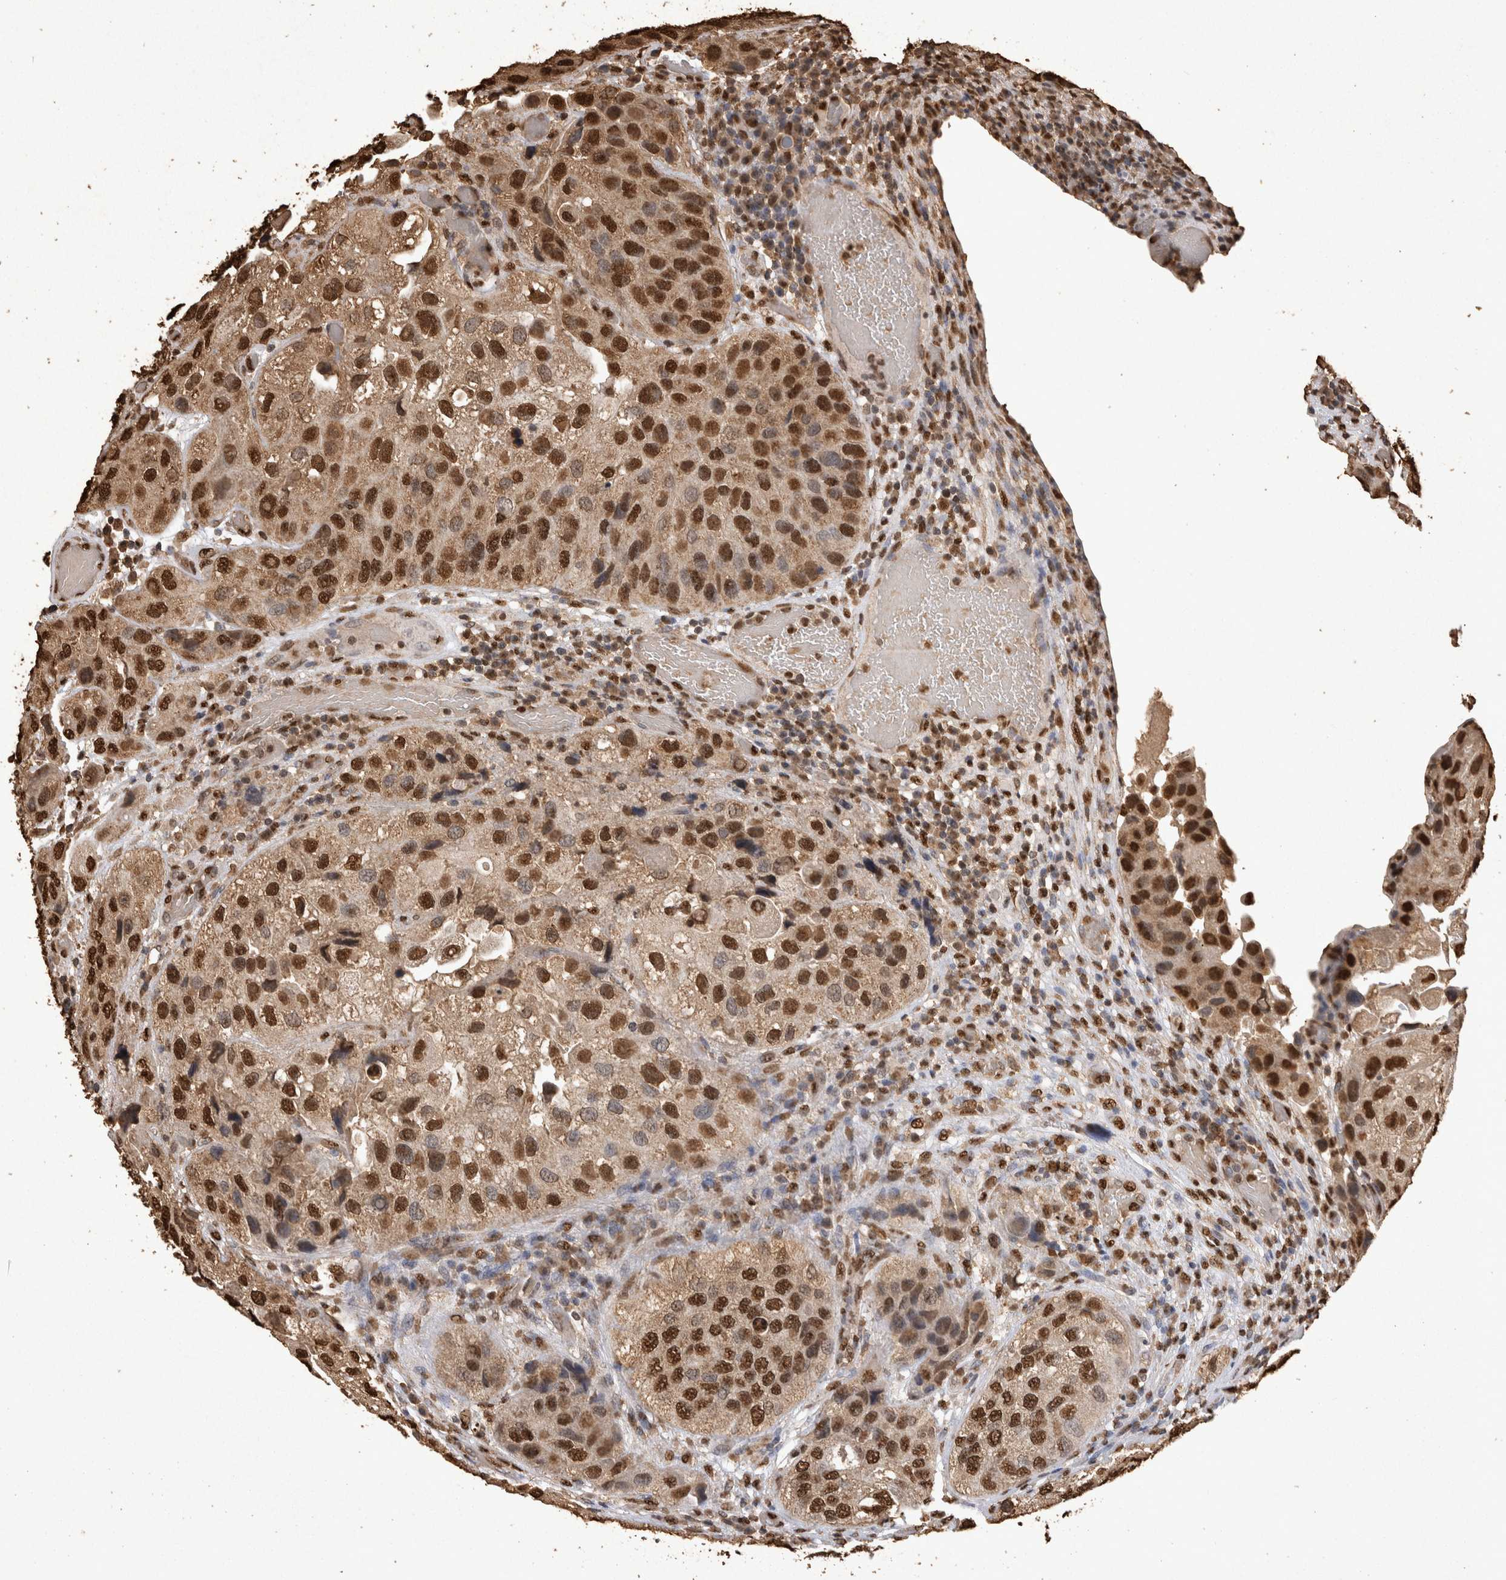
{"staining": {"intensity": "strong", "quantity": ">75%", "location": "nuclear"}, "tissue": "urothelial cancer", "cell_type": "Tumor cells", "image_type": "cancer", "snomed": [{"axis": "morphology", "description": "Urothelial carcinoma, High grade"}, {"axis": "topography", "description": "Urinary bladder"}], "caption": "Urothelial carcinoma (high-grade) stained with IHC exhibits strong nuclear positivity in about >75% of tumor cells. The staining is performed using DAB (3,3'-diaminobenzidine) brown chromogen to label protein expression. The nuclei are counter-stained blue using hematoxylin.", "gene": "OAS2", "patient": {"sex": "female", "age": 64}}